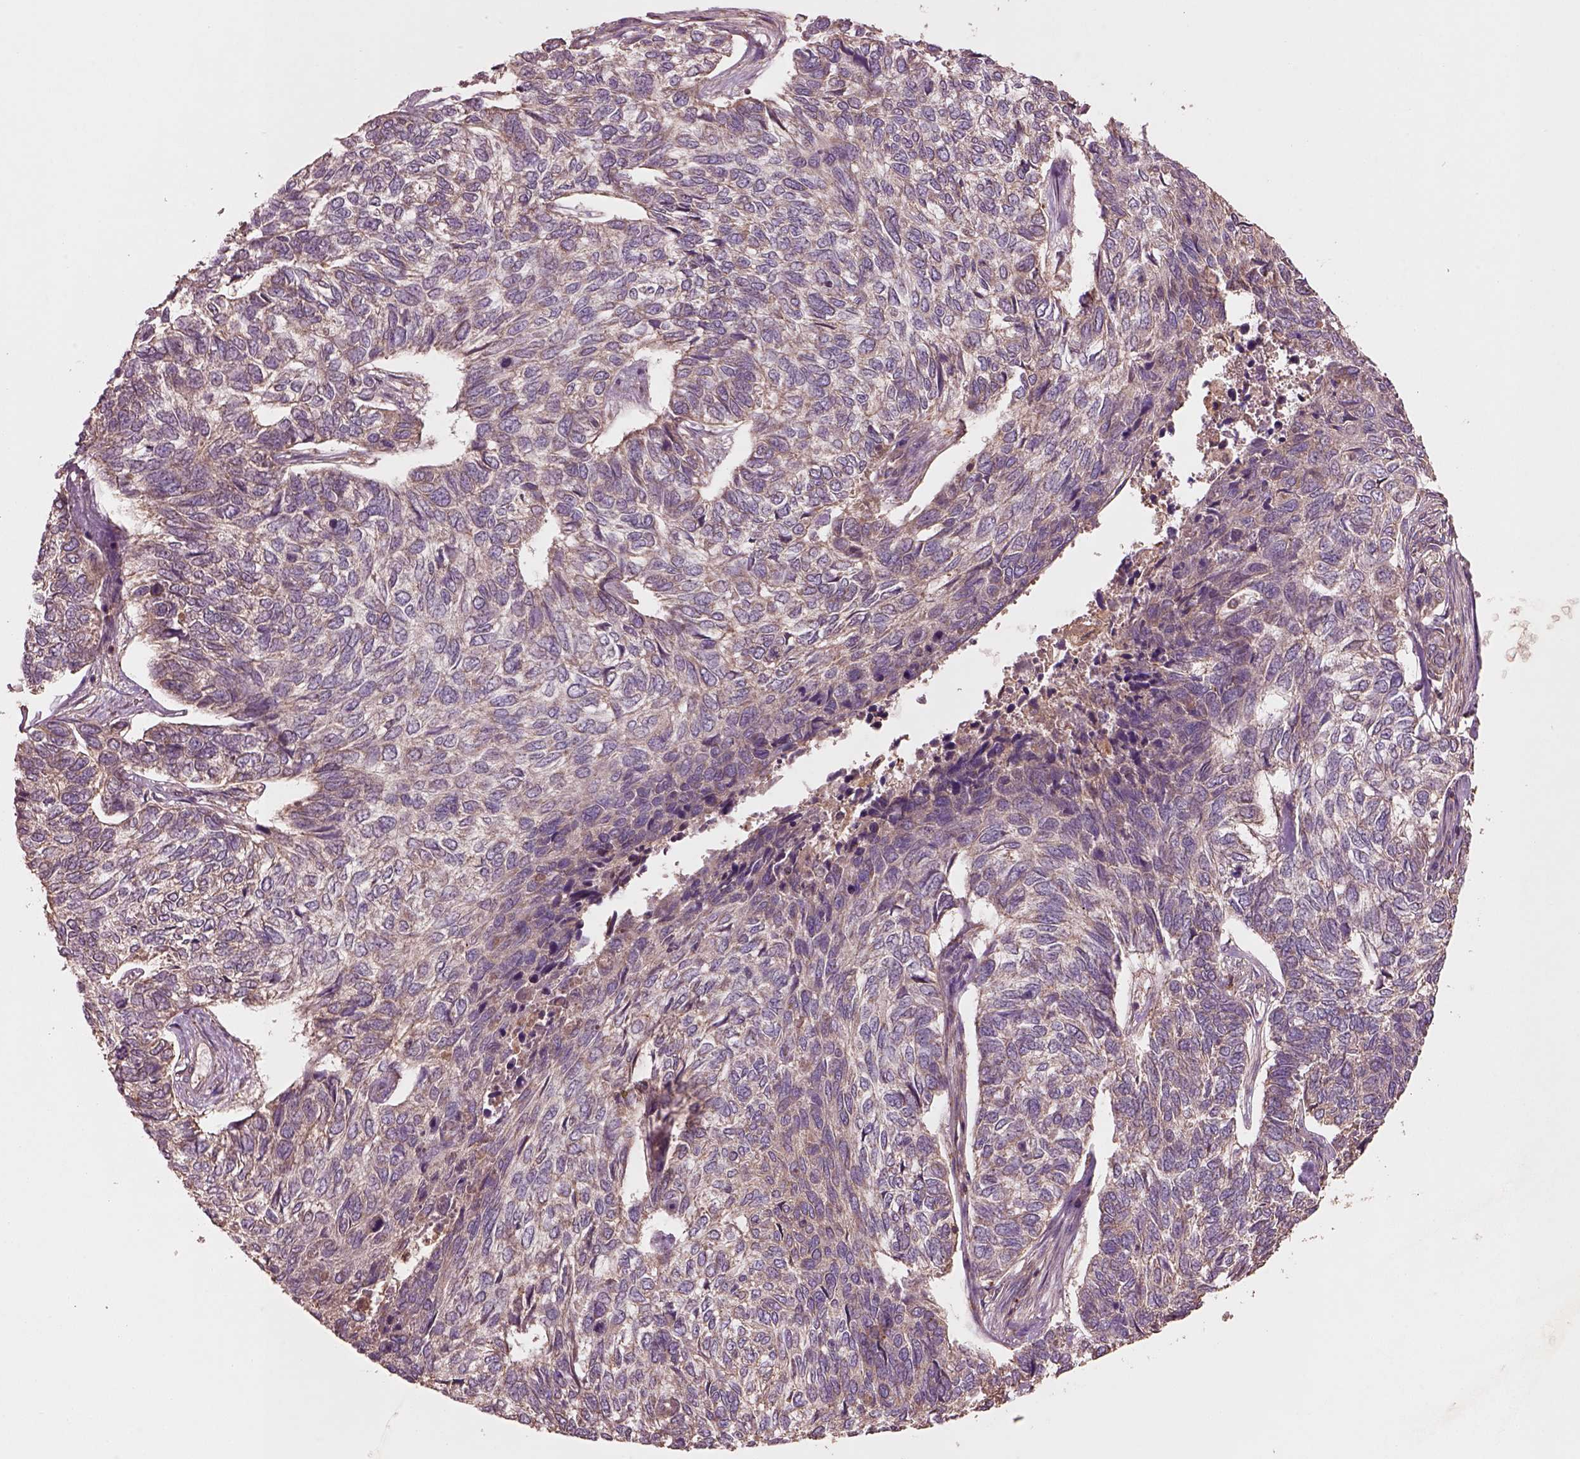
{"staining": {"intensity": "weak", "quantity": "<25%", "location": "cytoplasmic/membranous"}, "tissue": "skin cancer", "cell_type": "Tumor cells", "image_type": "cancer", "snomed": [{"axis": "morphology", "description": "Basal cell carcinoma"}, {"axis": "topography", "description": "Skin"}], "caption": "This is a histopathology image of immunohistochemistry (IHC) staining of skin cancer (basal cell carcinoma), which shows no positivity in tumor cells.", "gene": "TRADD", "patient": {"sex": "female", "age": 65}}